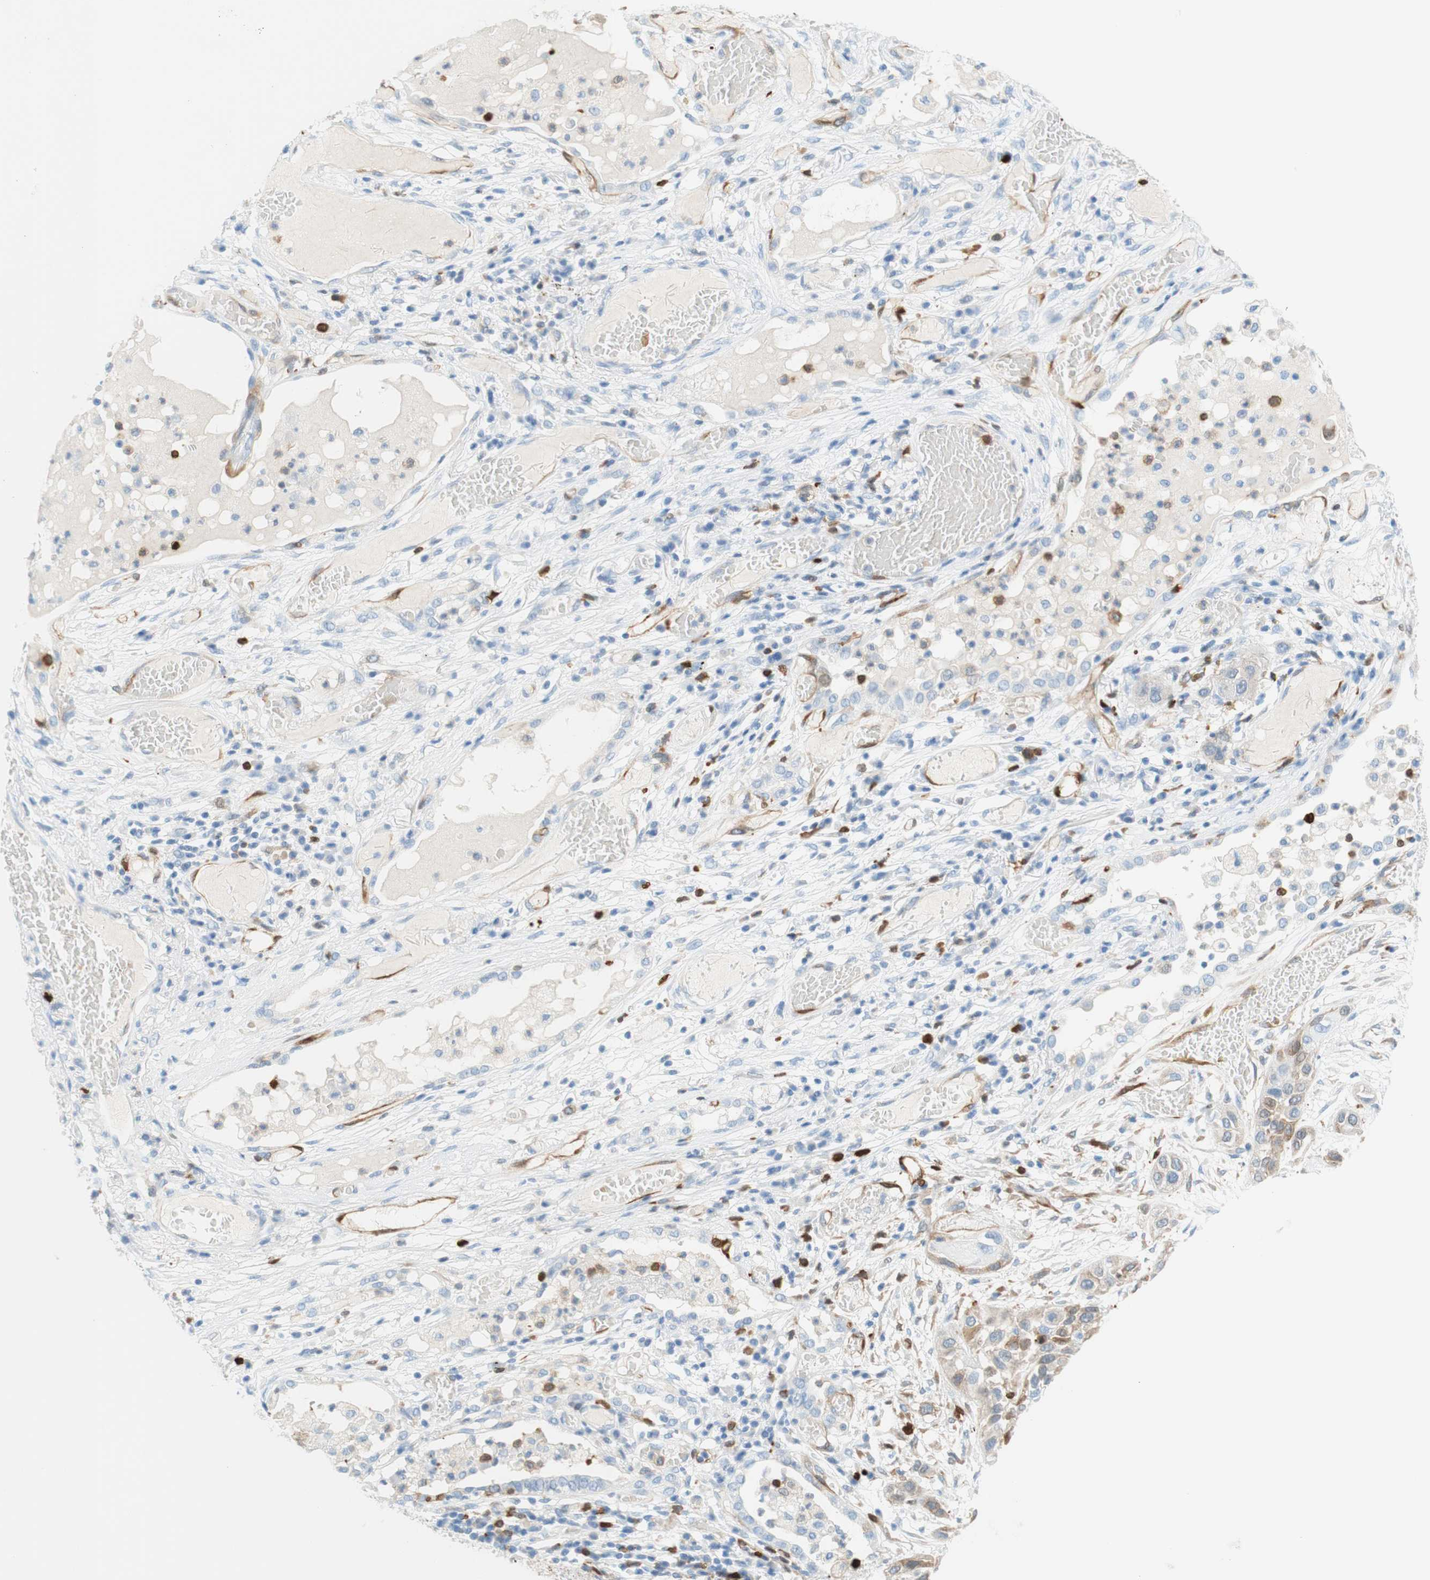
{"staining": {"intensity": "weak", "quantity": "<25%", "location": "cytoplasmic/membranous"}, "tissue": "lung cancer", "cell_type": "Tumor cells", "image_type": "cancer", "snomed": [{"axis": "morphology", "description": "Squamous cell carcinoma, NOS"}, {"axis": "topography", "description": "Lung"}], "caption": "Human lung squamous cell carcinoma stained for a protein using immunohistochemistry displays no expression in tumor cells.", "gene": "STMN1", "patient": {"sex": "male", "age": 71}}